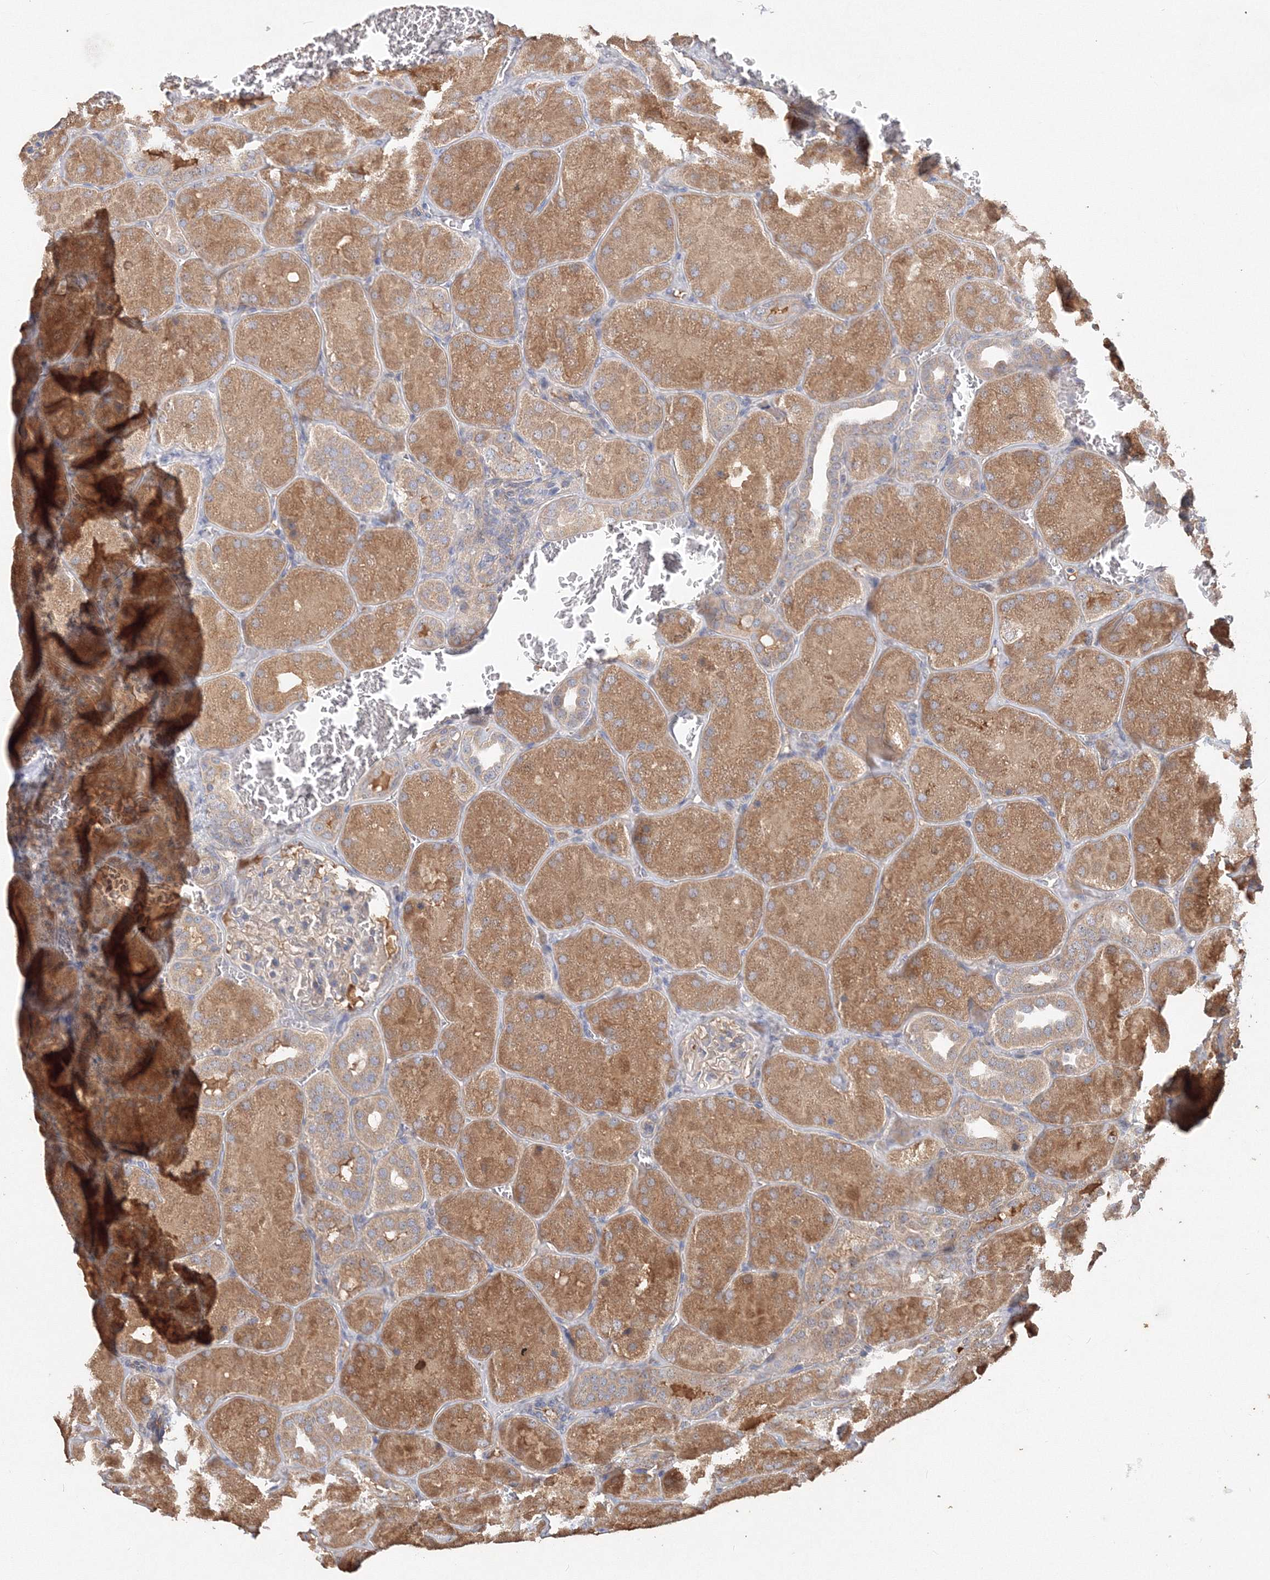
{"staining": {"intensity": "weak", "quantity": "<25%", "location": "cytoplasmic/membranous"}, "tissue": "kidney", "cell_type": "Cells in glomeruli", "image_type": "normal", "snomed": [{"axis": "morphology", "description": "Normal tissue, NOS"}, {"axis": "topography", "description": "Kidney"}], "caption": "A micrograph of kidney stained for a protein shows no brown staining in cells in glomeruli. (Stains: DAB IHC with hematoxylin counter stain, Microscopy: brightfield microscopy at high magnification).", "gene": "GRINA", "patient": {"sex": "male", "age": 28}}